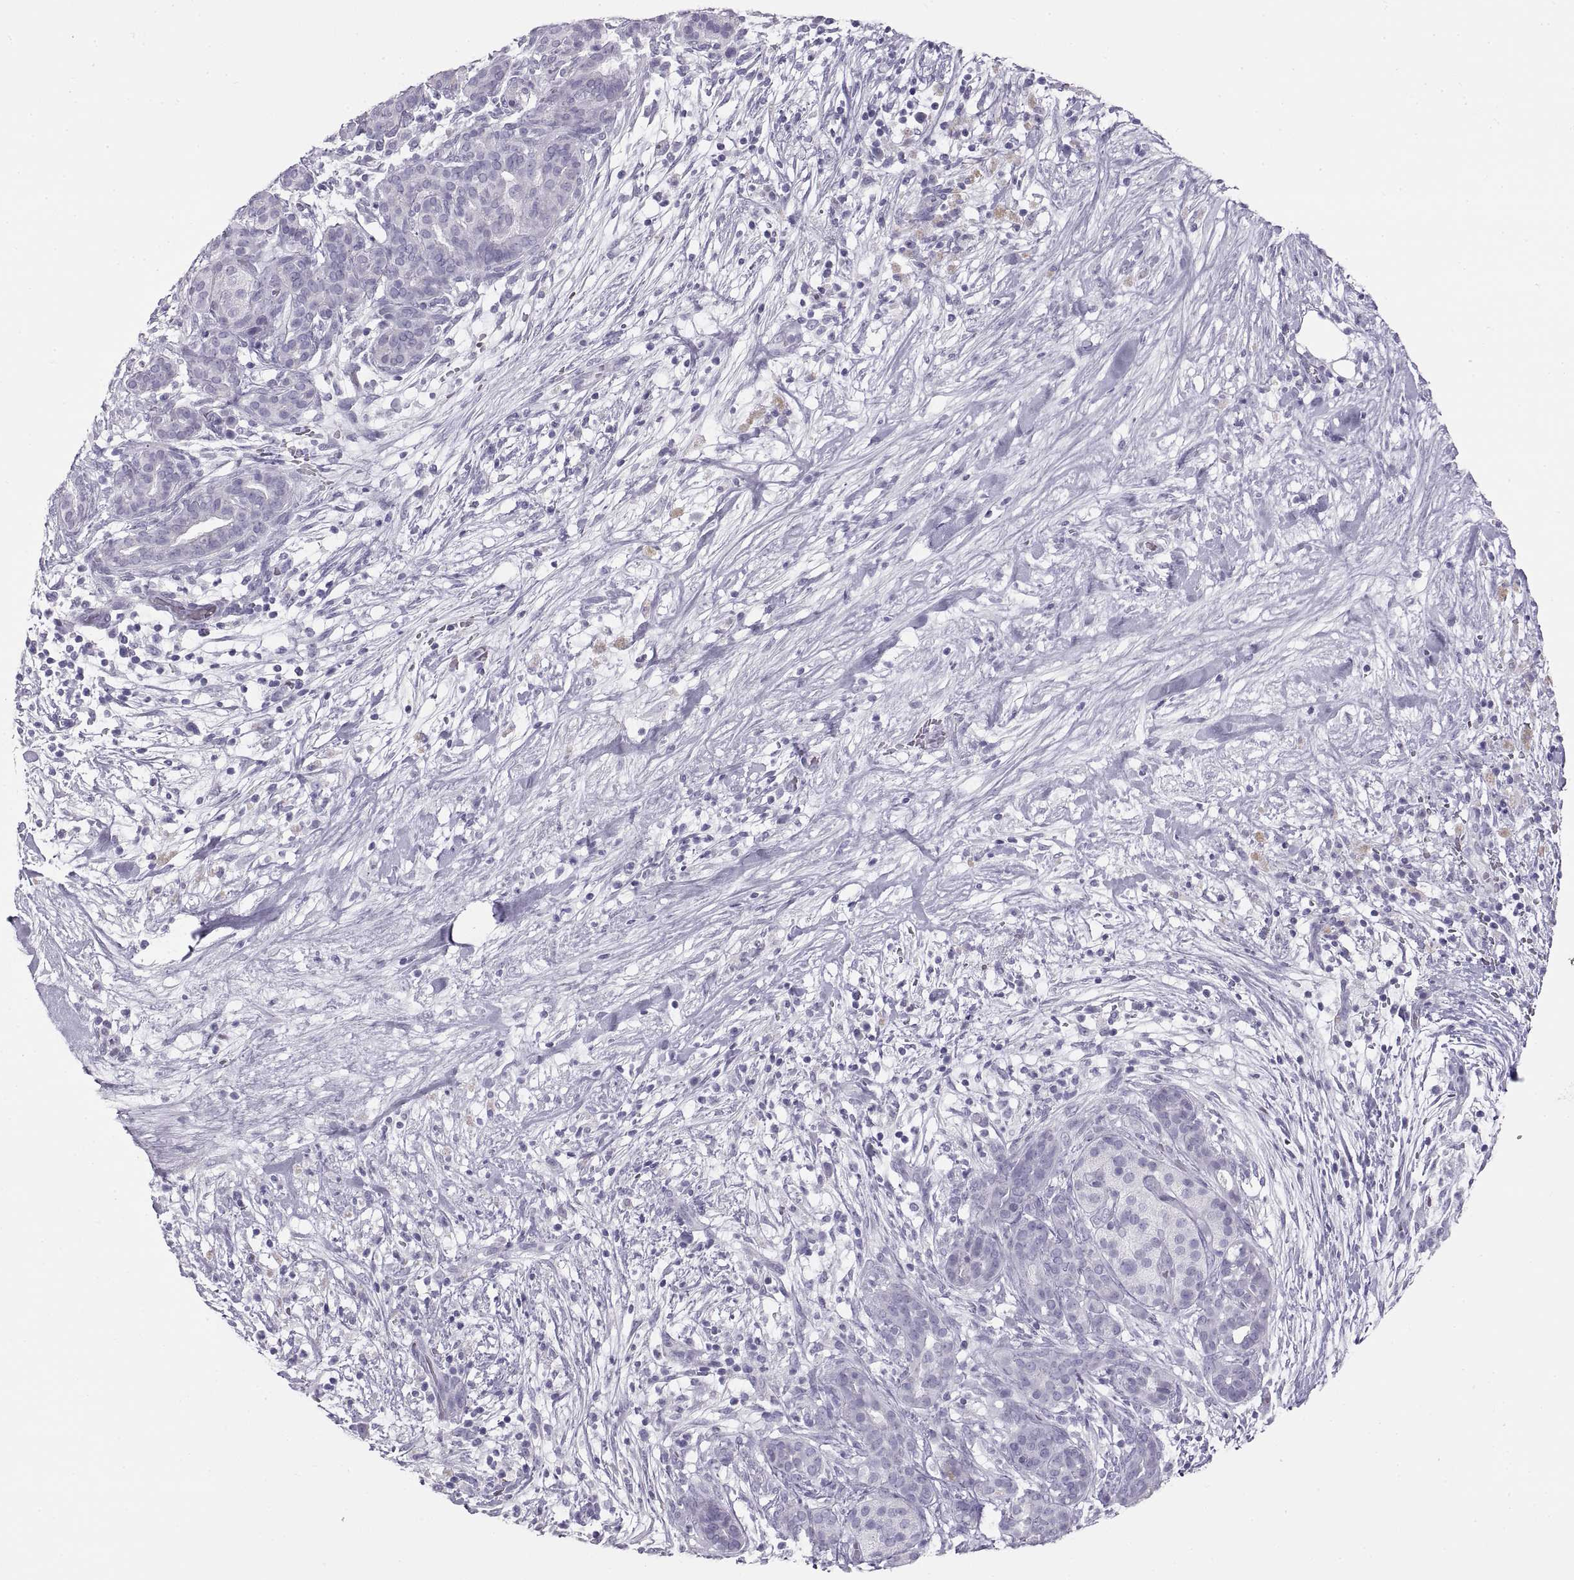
{"staining": {"intensity": "negative", "quantity": "none", "location": "none"}, "tissue": "pancreatic cancer", "cell_type": "Tumor cells", "image_type": "cancer", "snomed": [{"axis": "morphology", "description": "Adenocarcinoma, NOS"}, {"axis": "topography", "description": "Pancreas"}], "caption": "An image of human adenocarcinoma (pancreatic) is negative for staining in tumor cells.", "gene": "SEMG1", "patient": {"sex": "male", "age": 44}}